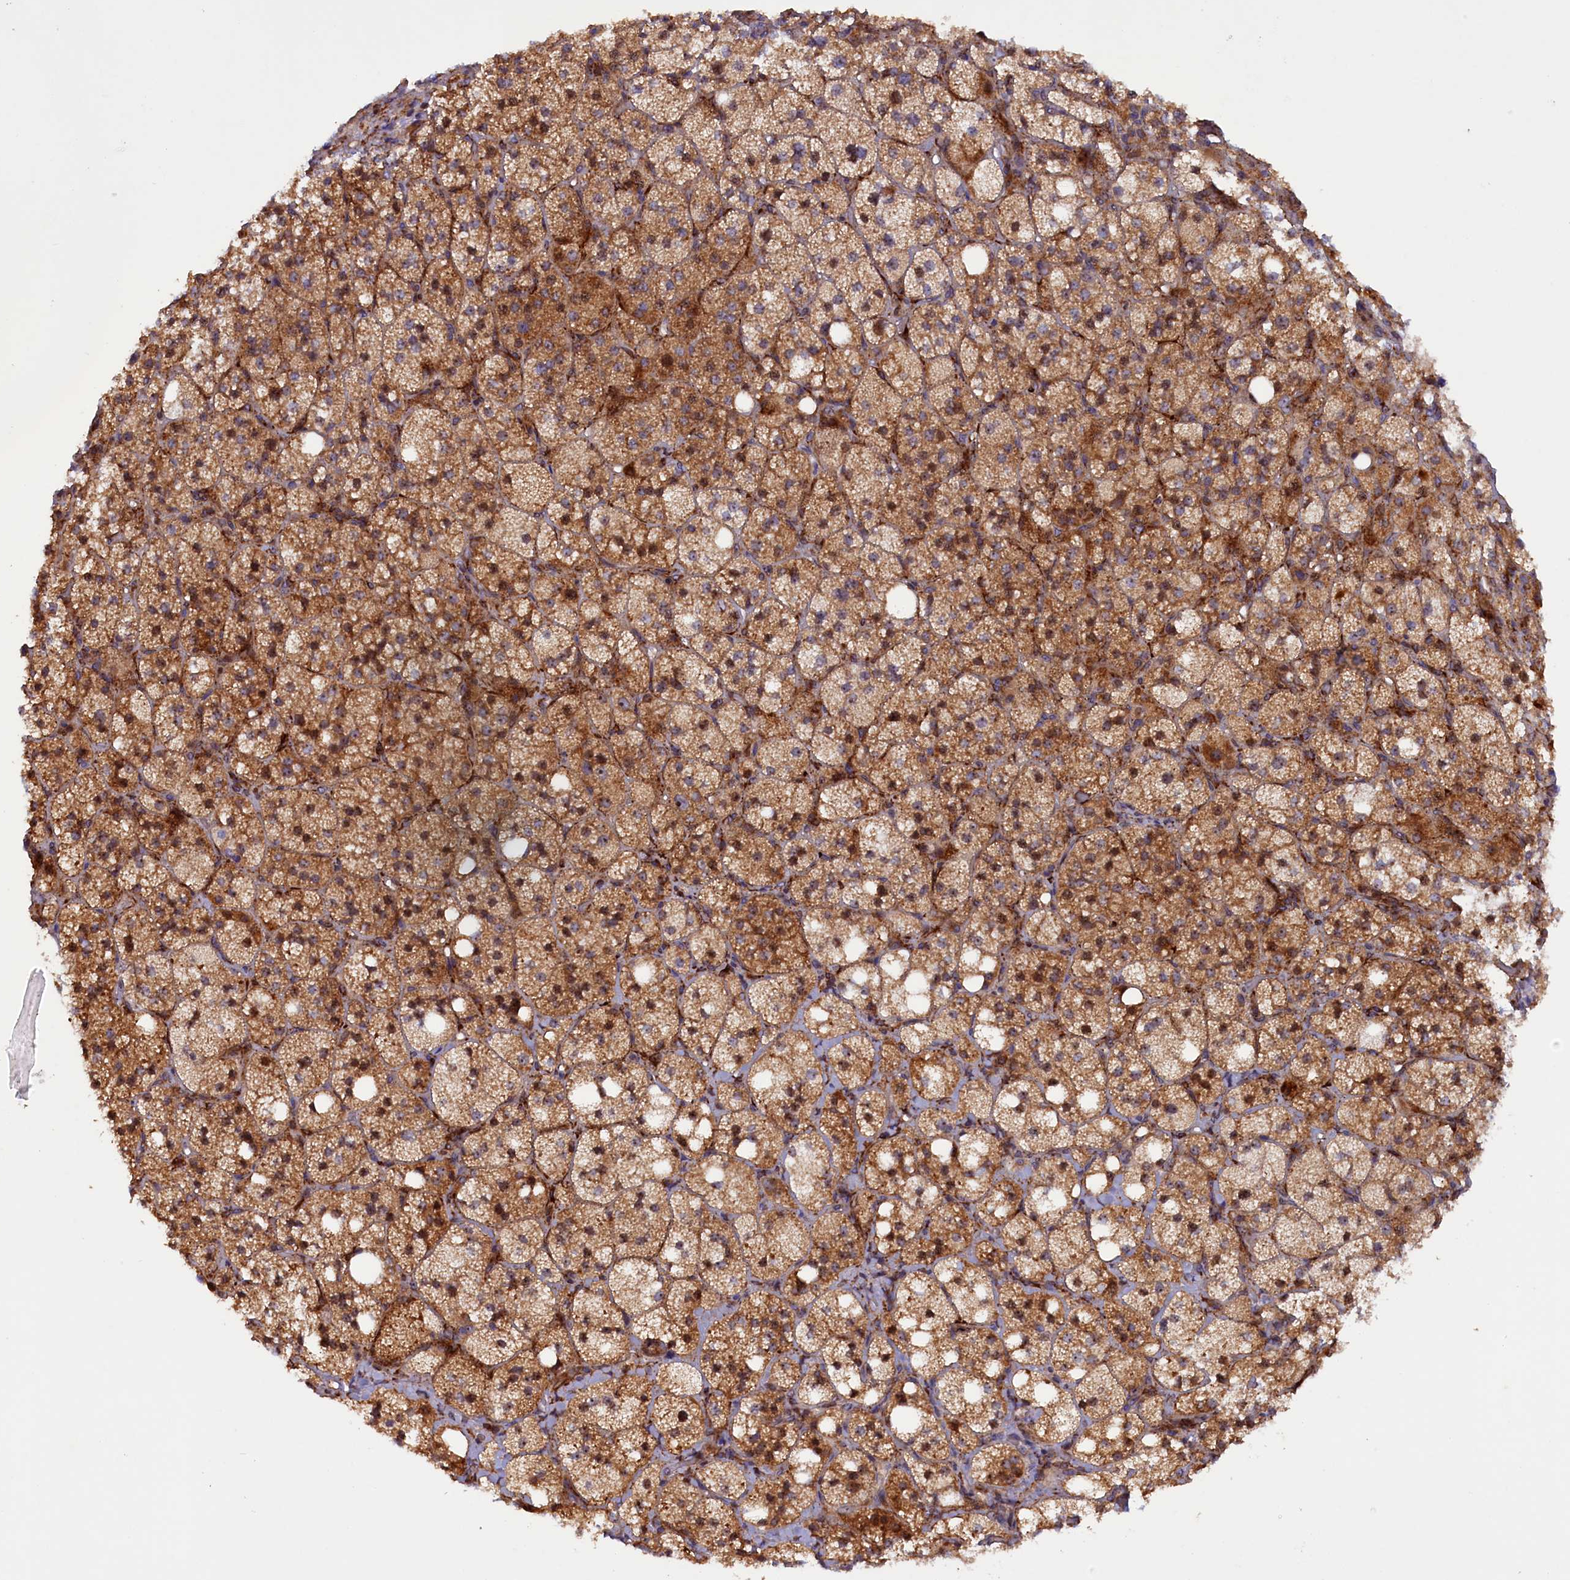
{"staining": {"intensity": "strong", "quantity": "25%-75%", "location": "cytoplasmic/membranous"}, "tissue": "adrenal gland", "cell_type": "Glandular cells", "image_type": "normal", "snomed": [{"axis": "morphology", "description": "Normal tissue, NOS"}, {"axis": "topography", "description": "Adrenal gland"}], "caption": "Adrenal gland stained for a protein (brown) shows strong cytoplasmic/membranous positive expression in about 25%-75% of glandular cells.", "gene": "ARRDC4", "patient": {"sex": "male", "age": 61}}